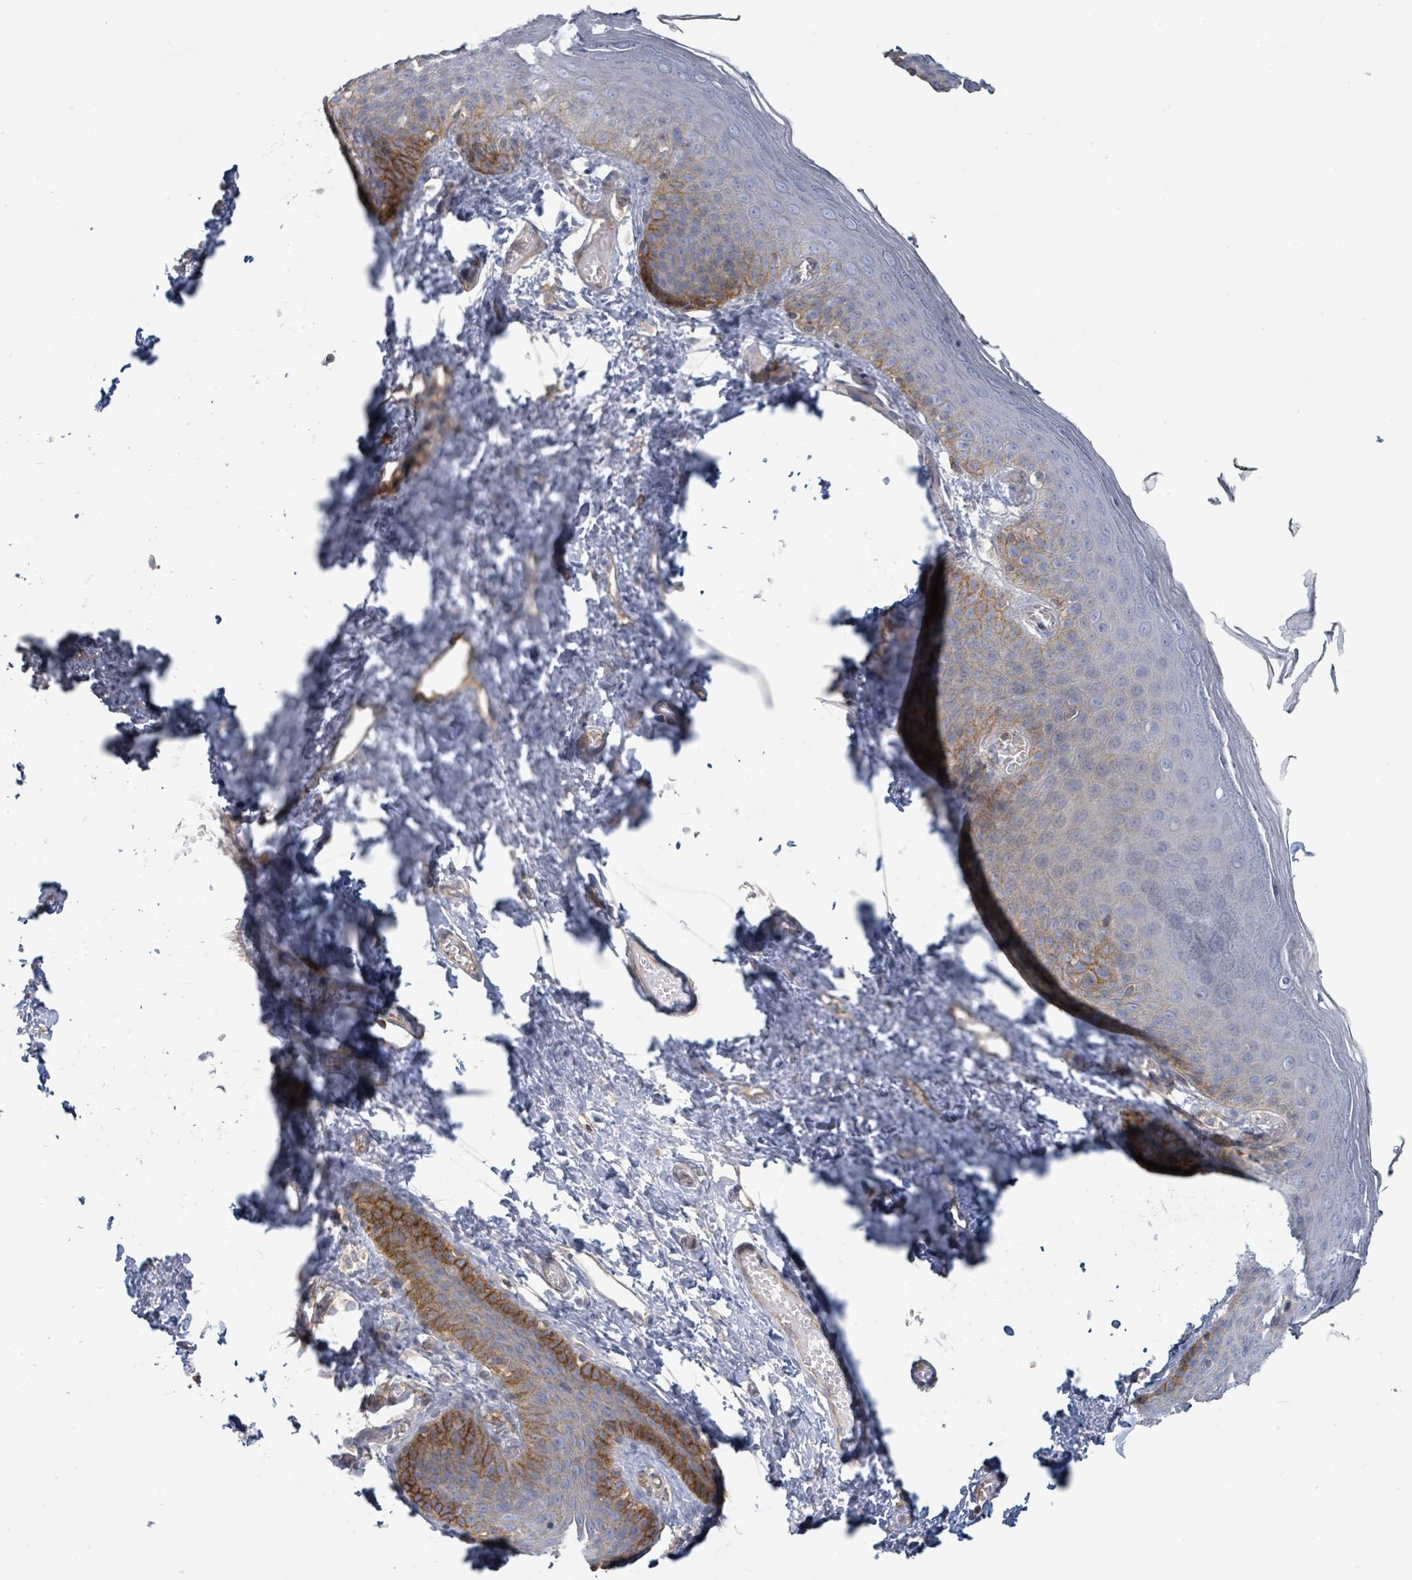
{"staining": {"intensity": "strong", "quantity": "<25%", "location": "cytoplasmic/membranous"}, "tissue": "skin", "cell_type": "Epidermal cells", "image_type": "normal", "snomed": [{"axis": "morphology", "description": "Normal tissue, NOS"}, {"axis": "topography", "description": "Anal"}], "caption": "Brown immunohistochemical staining in normal human skin exhibits strong cytoplasmic/membranous staining in about <25% of epidermal cells.", "gene": "TNFRSF14", "patient": {"sex": "female", "age": 40}}